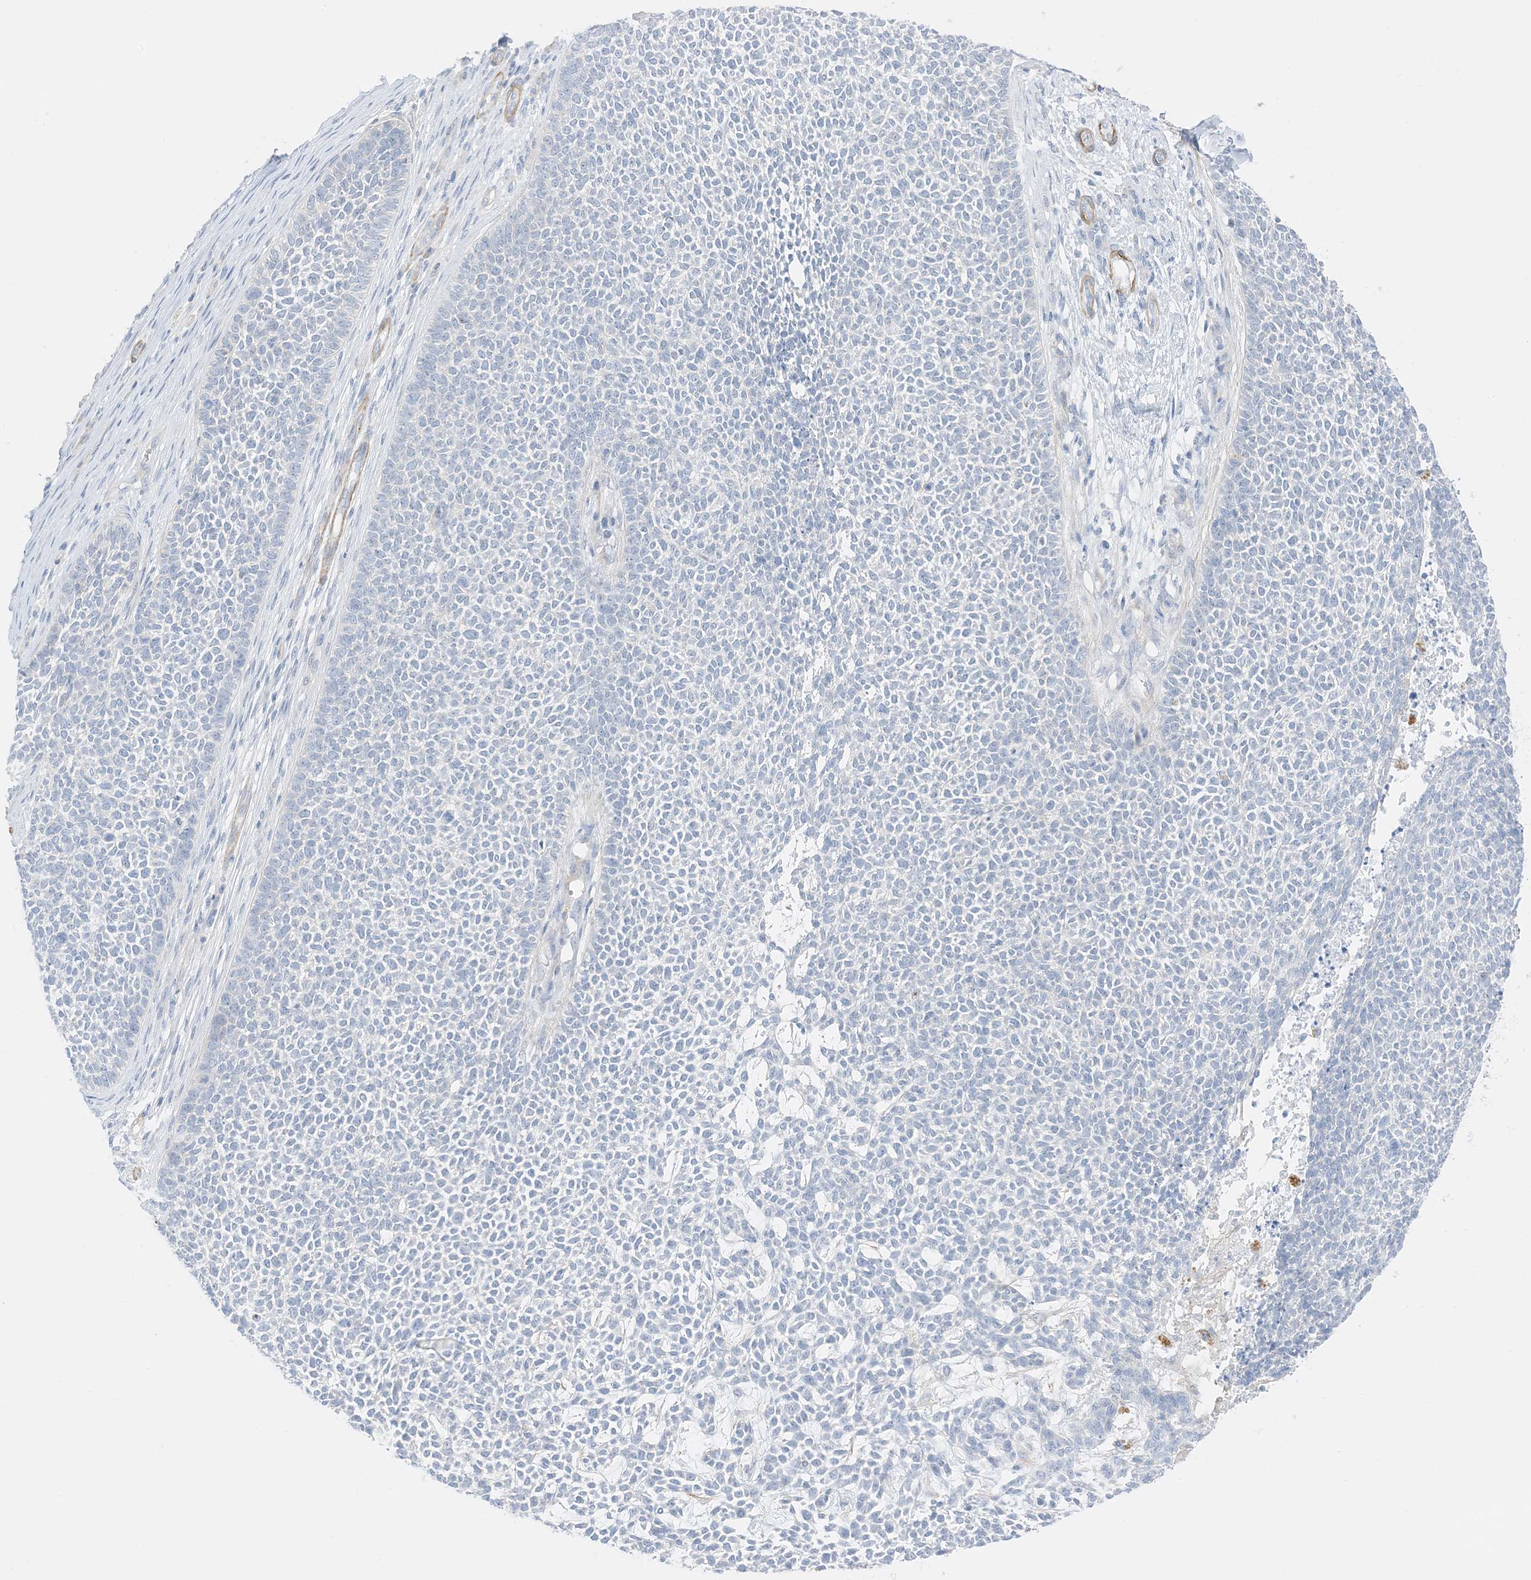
{"staining": {"intensity": "negative", "quantity": "none", "location": "none"}, "tissue": "skin cancer", "cell_type": "Tumor cells", "image_type": "cancer", "snomed": [{"axis": "morphology", "description": "Basal cell carcinoma"}, {"axis": "topography", "description": "Skin"}], "caption": "An image of skin basal cell carcinoma stained for a protein demonstrates no brown staining in tumor cells. (DAB immunohistochemistry (IHC) with hematoxylin counter stain).", "gene": "SLC22A13", "patient": {"sex": "female", "age": 84}}